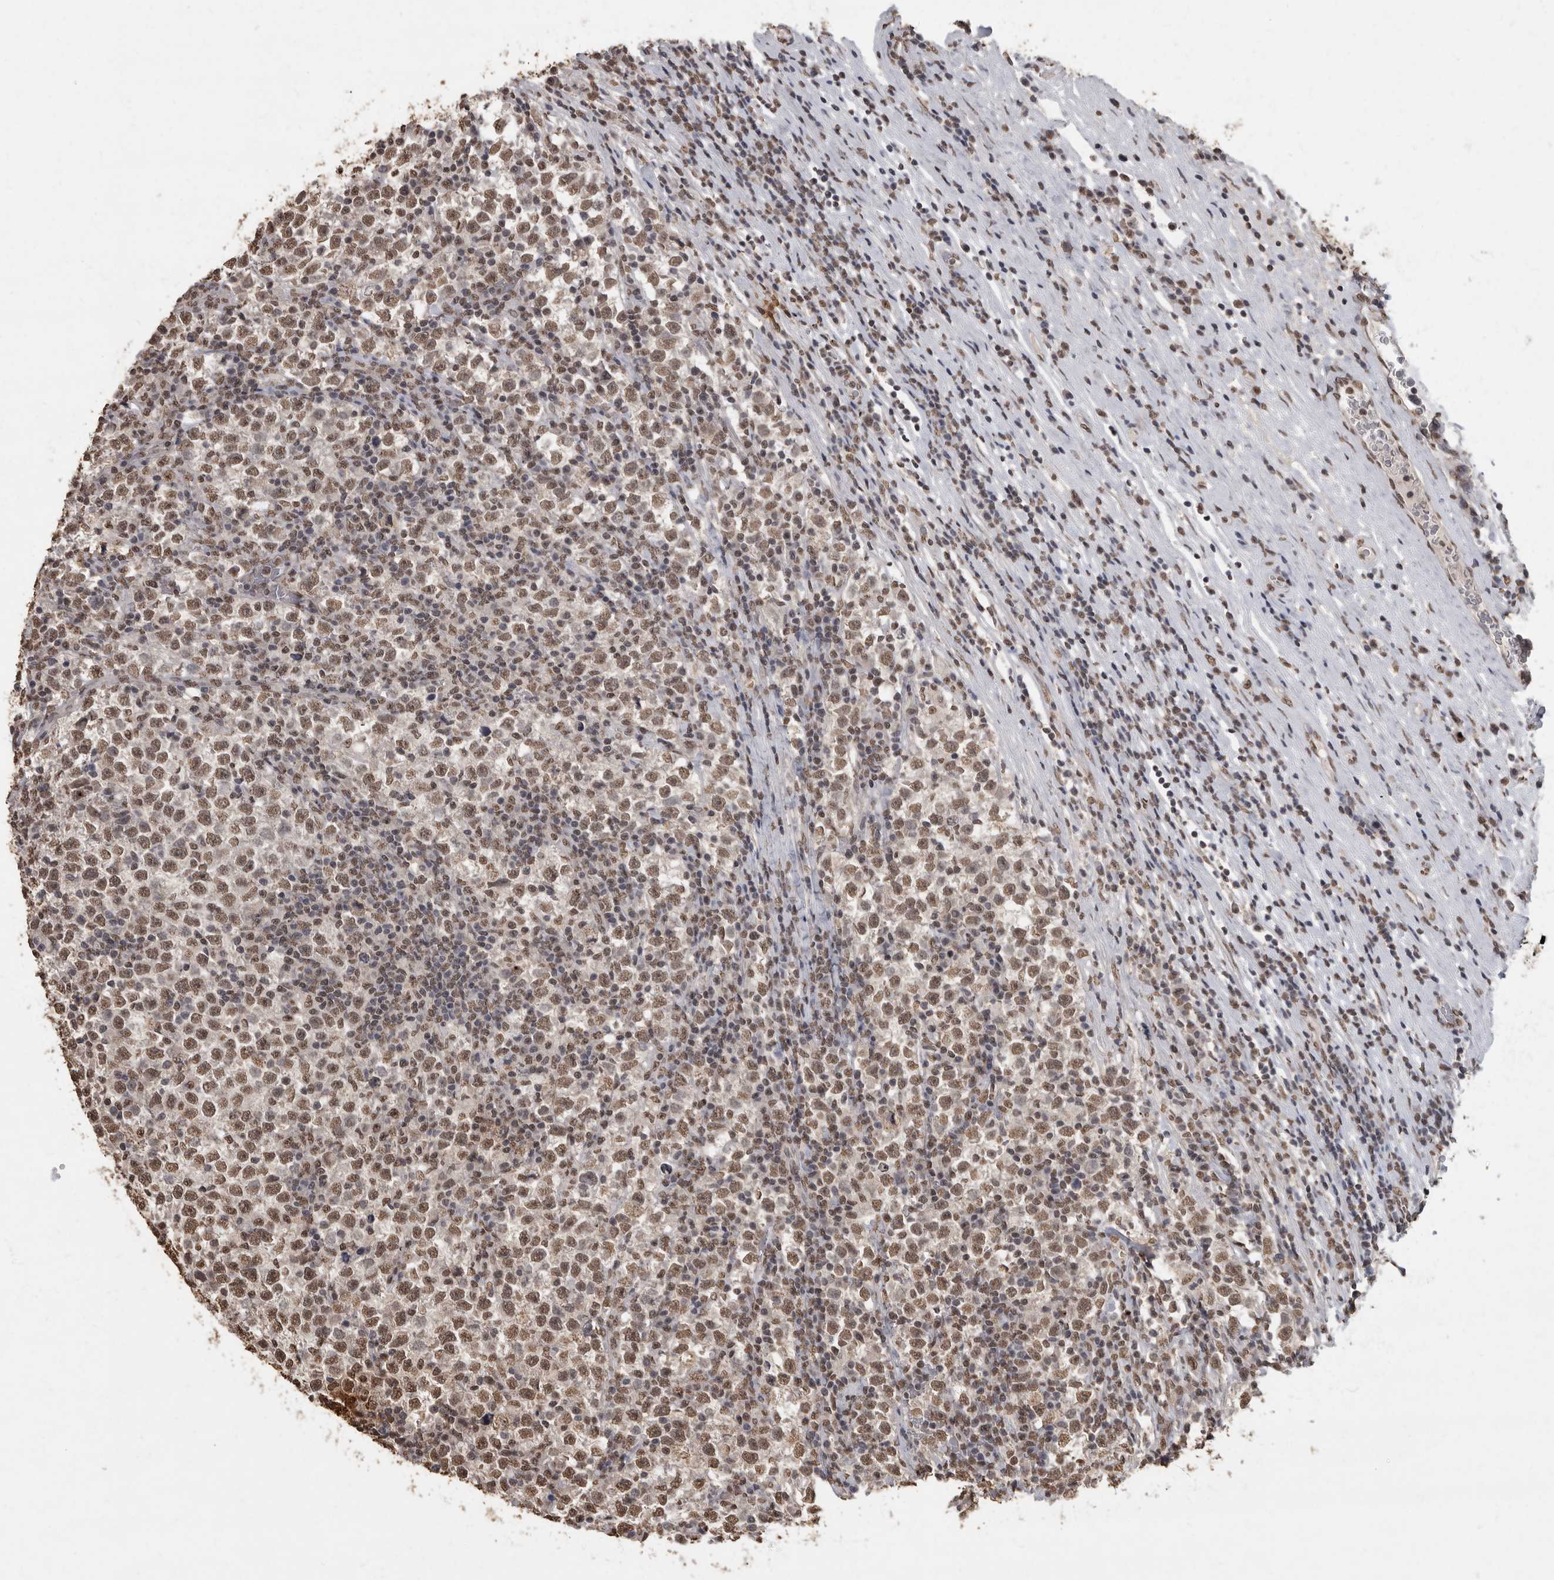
{"staining": {"intensity": "moderate", "quantity": ">75%", "location": "nuclear"}, "tissue": "testis cancer", "cell_type": "Tumor cells", "image_type": "cancer", "snomed": [{"axis": "morphology", "description": "Normal tissue, NOS"}, {"axis": "morphology", "description": "Seminoma, NOS"}, {"axis": "topography", "description": "Testis"}], "caption": "This histopathology image exhibits seminoma (testis) stained with immunohistochemistry to label a protein in brown. The nuclear of tumor cells show moderate positivity for the protein. Nuclei are counter-stained blue.", "gene": "NBL1", "patient": {"sex": "male", "age": 43}}